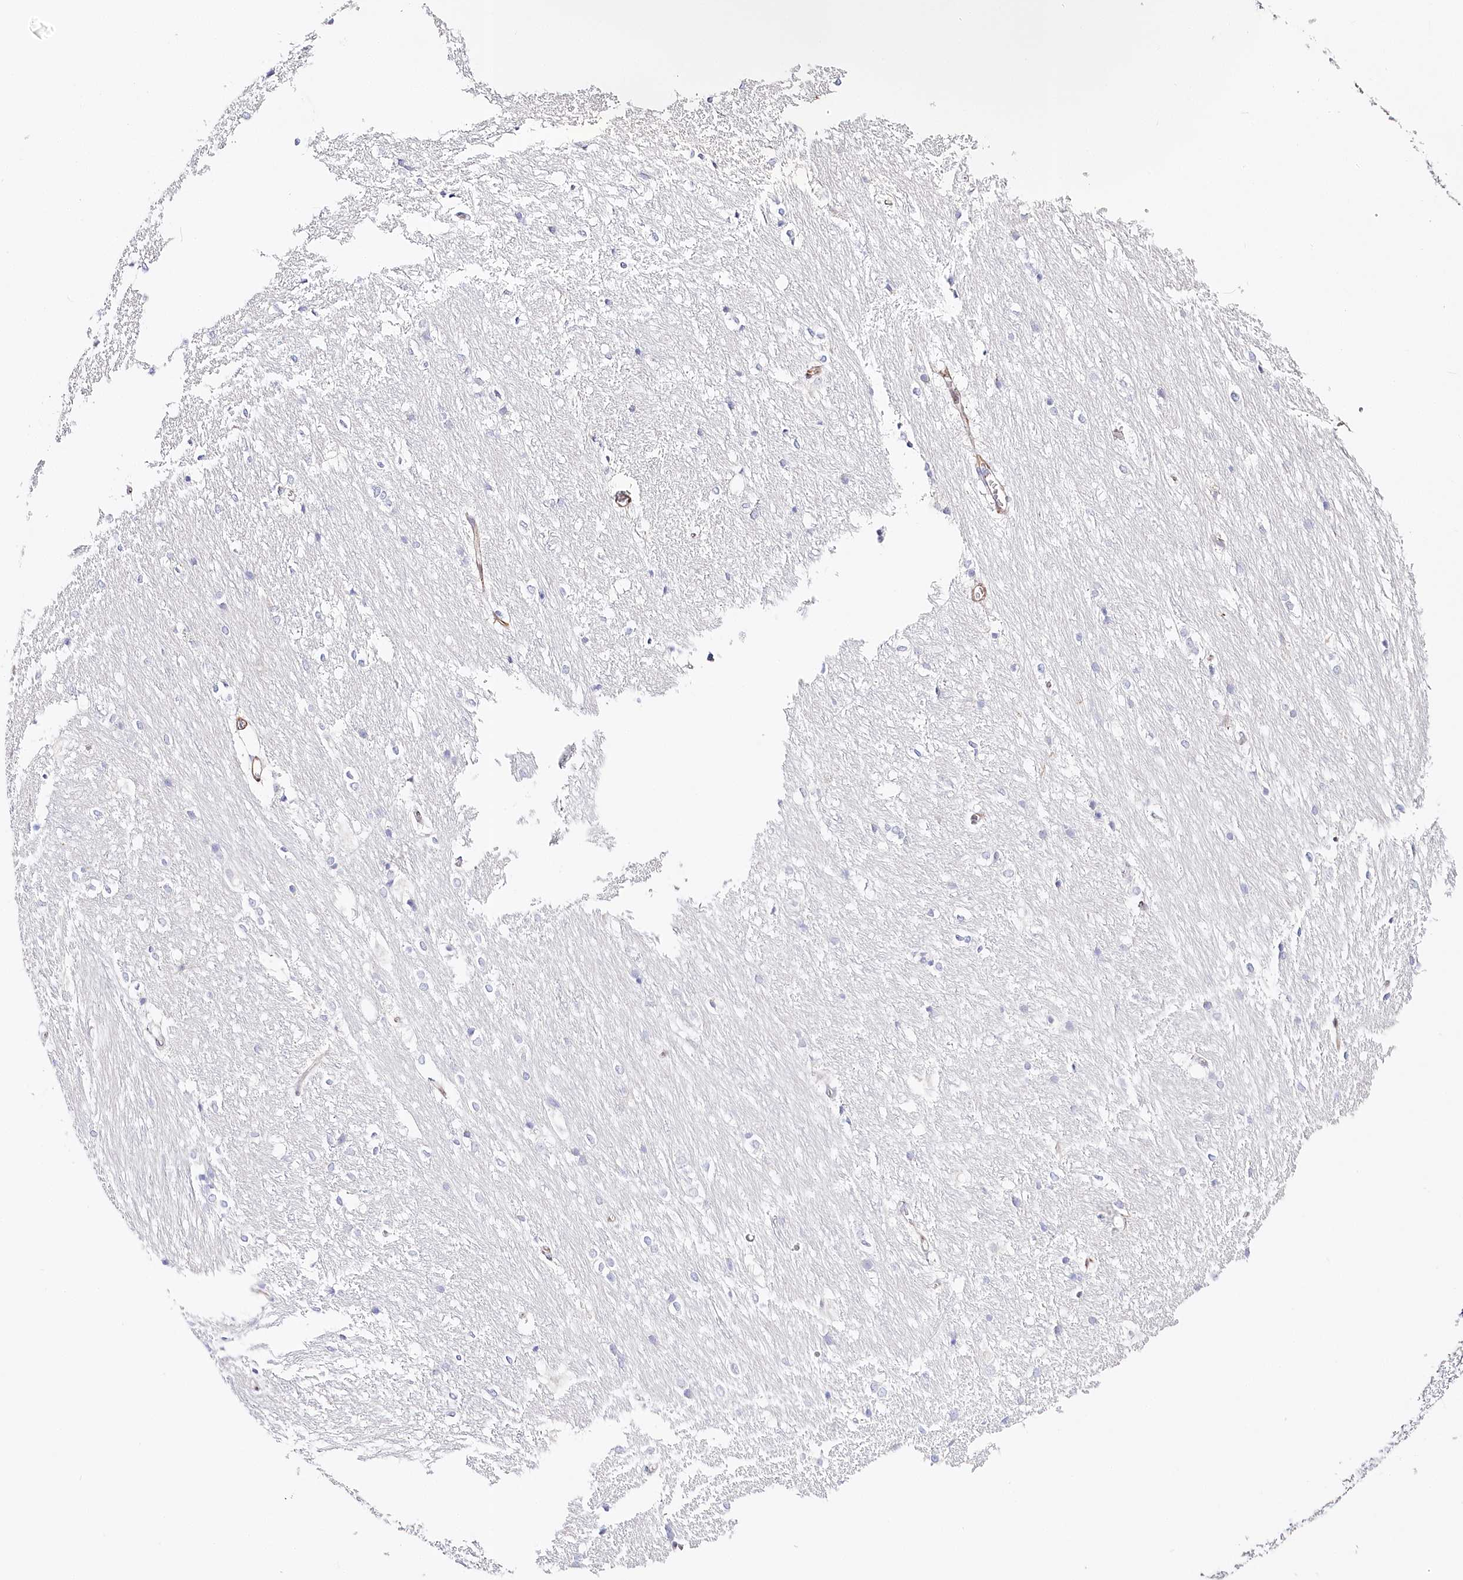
{"staining": {"intensity": "negative", "quantity": "none", "location": "none"}, "tissue": "caudate", "cell_type": "Glial cells", "image_type": "normal", "snomed": [{"axis": "morphology", "description": "Normal tissue, NOS"}, {"axis": "topography", "description": "Lateral ventricle wall"}], "caption": "Caudate stained for a protein using IHC demonstrates no expression glial cells.", "gene": "ABRAXAS2", "patient": {"sex": "female", "age": 19}}